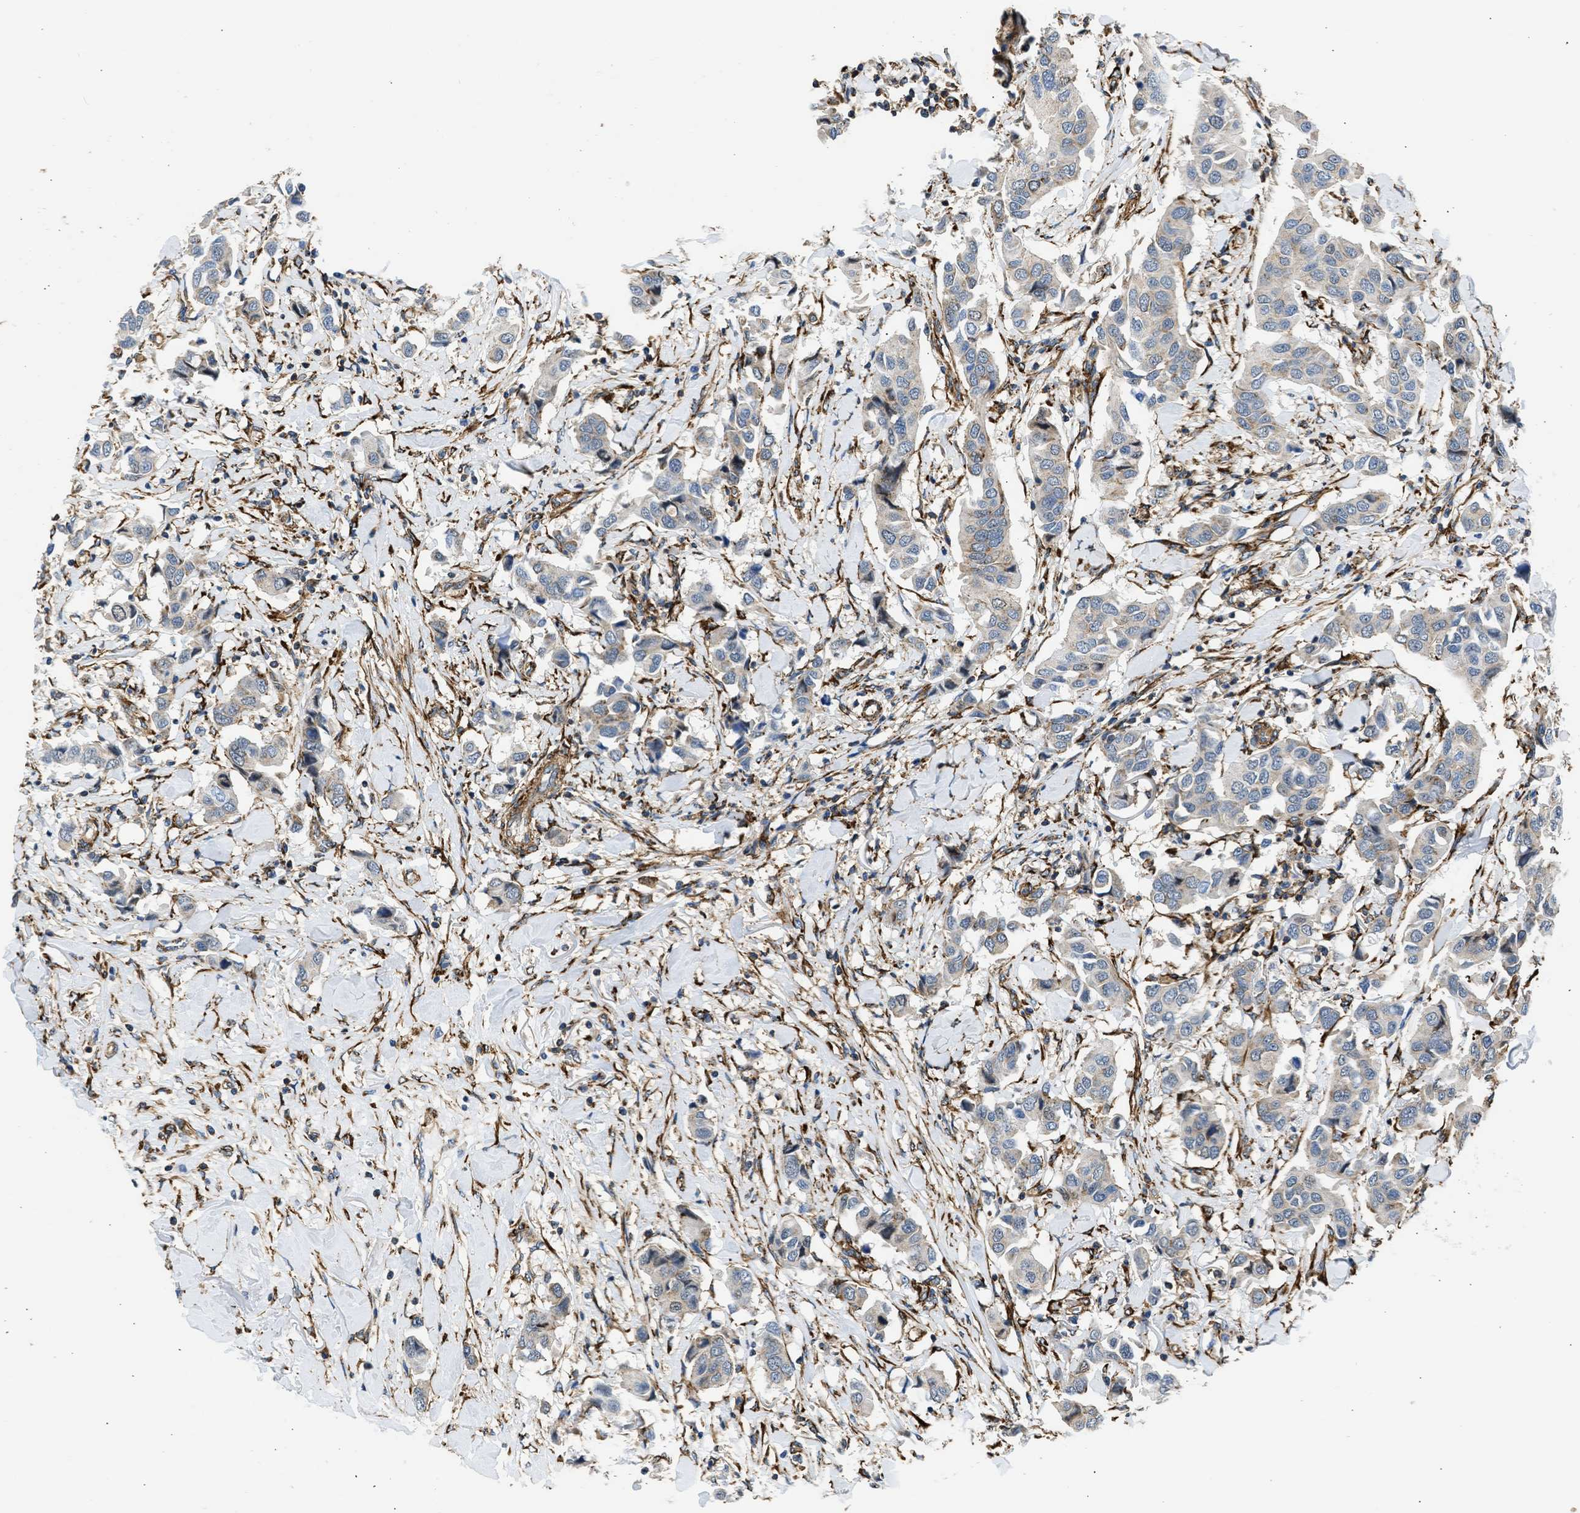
{"staining": {"intensity": "negative", "quantity": "none", "location": "none"}, "tissue": "breast cancer", "cell_type": "Tumor cells", "image_type": "cancer", "snomed": [{"axis": "morphology", "description": "Duct carcinoma"}, {"axis": "topography", "description": "Breast"}], "caption": "IHC image of neoplastic tissue: breast cancer stained with DAB (3,3'-diaminobenzidine) shows no significant protein staining in tumor cells.", "gene": "SEPTIN2", "patient": {"sex": "female", "age": 80}}